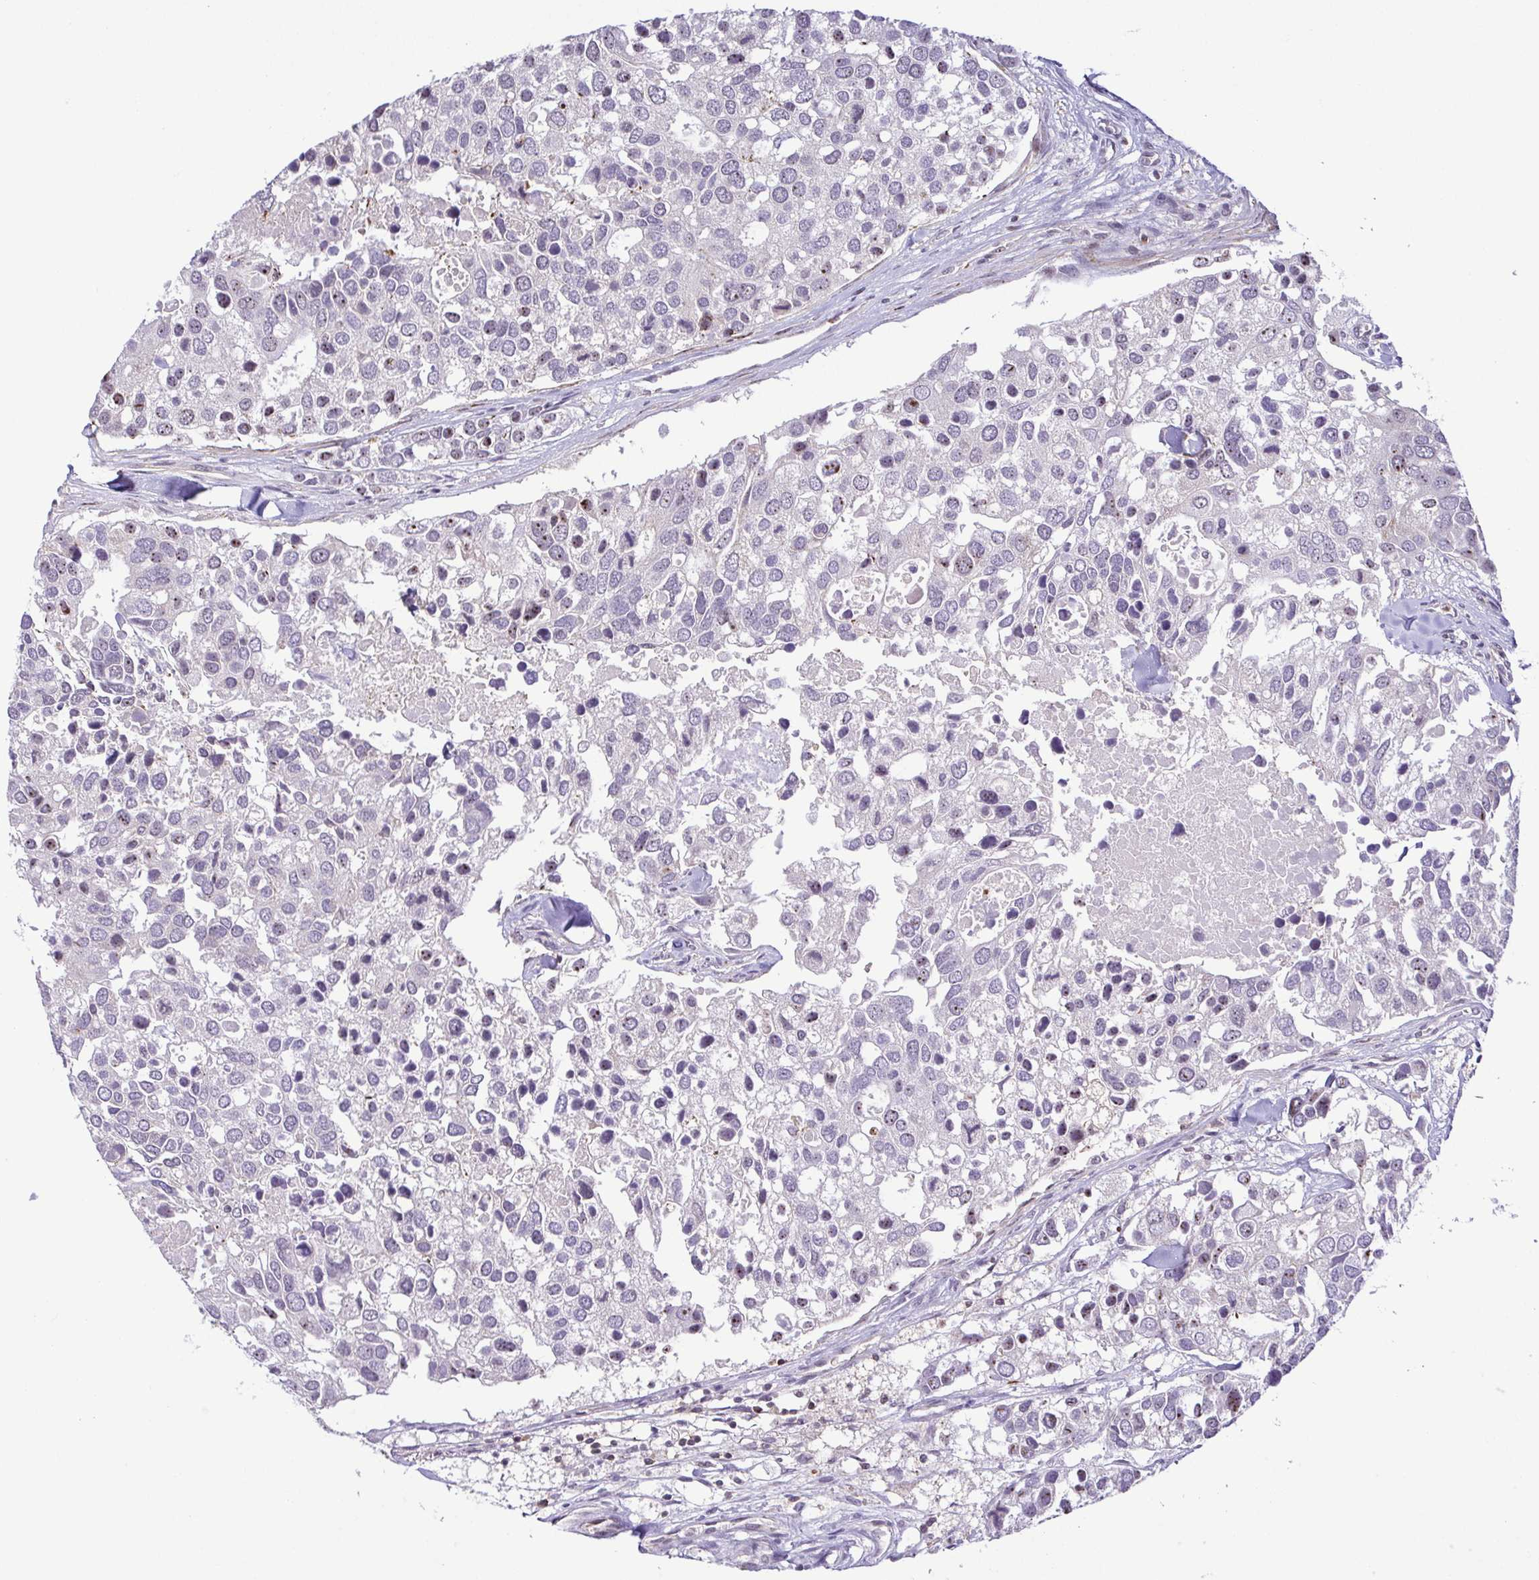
{"staining": {"intensity": "moderate", "quantity": "<25%", "location": "nuclear"}, "tissue": "breast cancer", "cell_type": "Tumor cells", "image_type": "cancer", "snomed": [{"axis": "morphology", "description": "Duct carcinoma"}, {"axis": "topography", "description": "Breast"}], "caption": "There is low levels of moderate nuclear staining in tumor cells of breast infiltrating ductal carcinoma, as demonstrated by immunohistochemical staining (brown color).", "gene": "RSL24D1", "patient": {"sex": "female", "age": 83}}